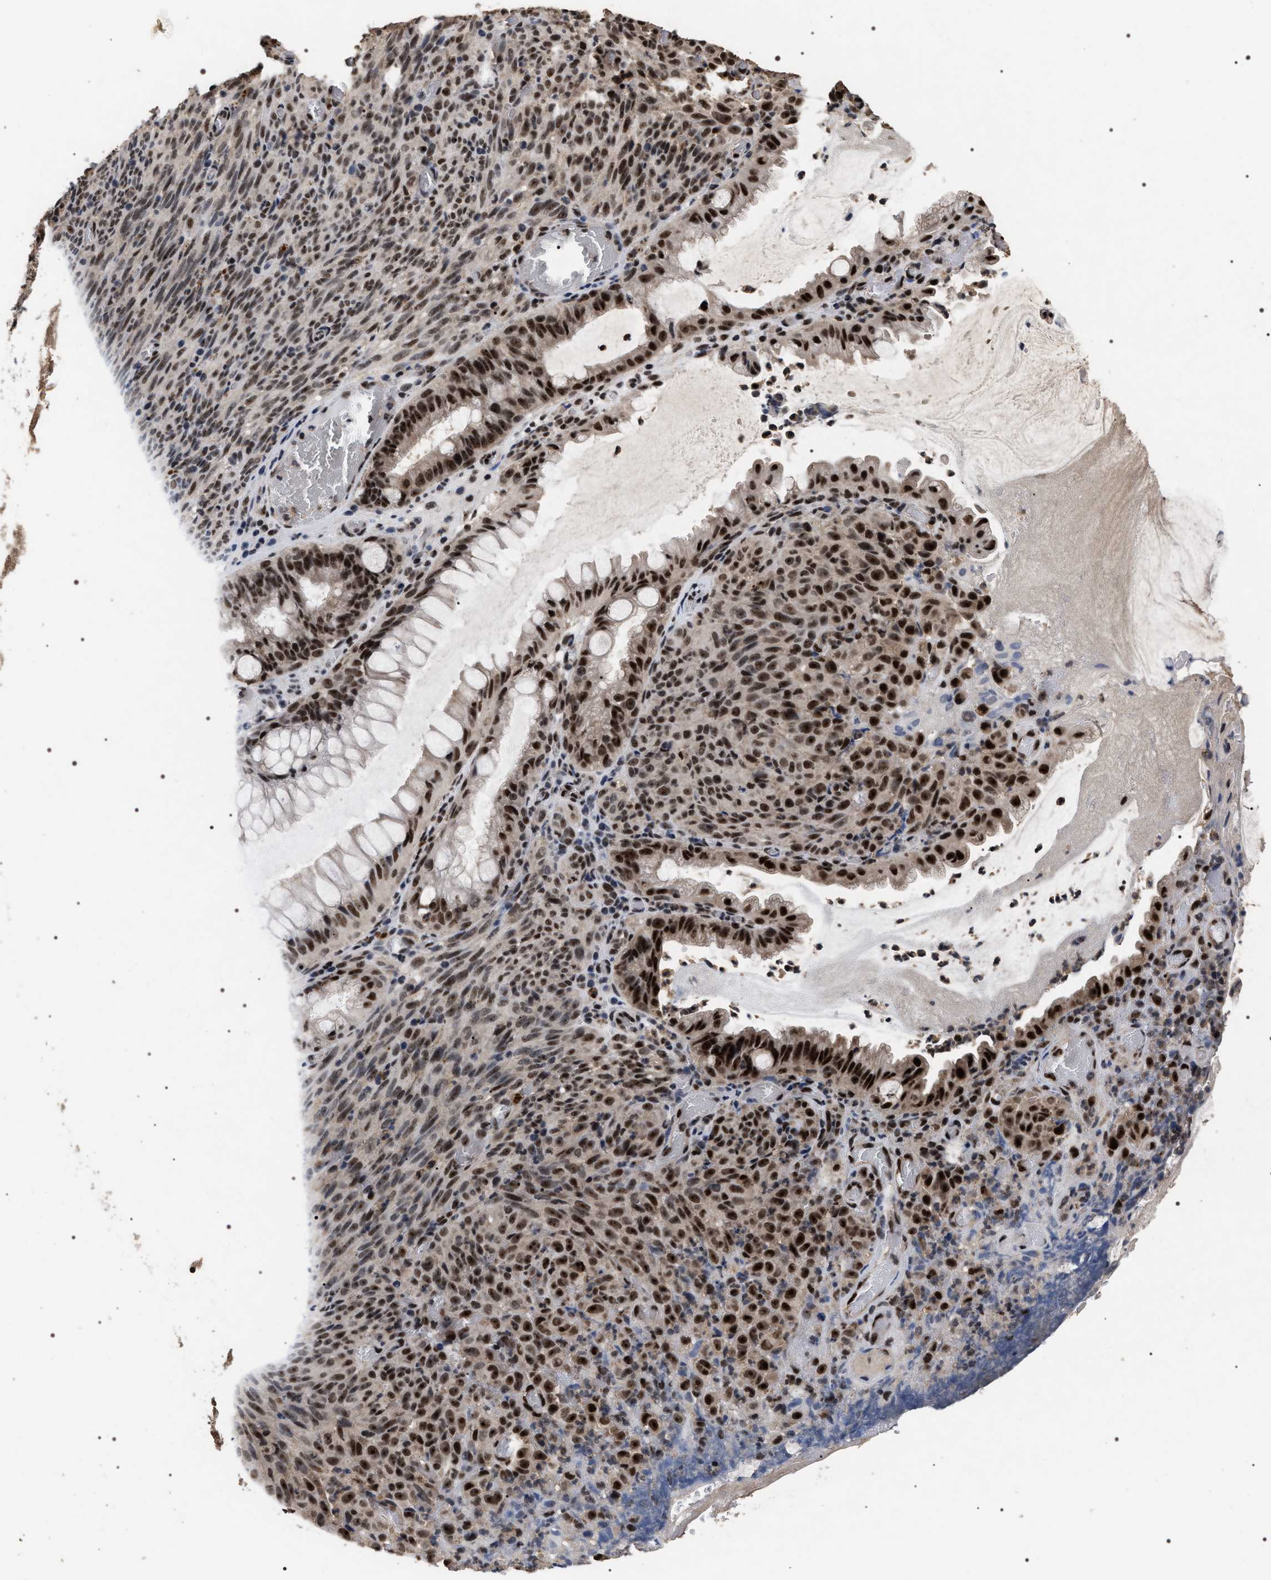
{"staining": {"intensity": "strong", "quantity": ">75%", "location": "nuclear"}, "tissue": "melanoma", "cell_type": "Tumor cells", "image_type": "cancer", "snomed": [{"axis": "morphology", "description": "Malignant melanoma, NOS"}, {"axis": "topography", "description": "Rectum"}], "caption": "A histopathology image of malignant melanoma stained for a protein demonstrates strong nuclear brown staining in tumor cells.", "gene": "RRP1B", "patient": {"sex": "female", "age": 81}}